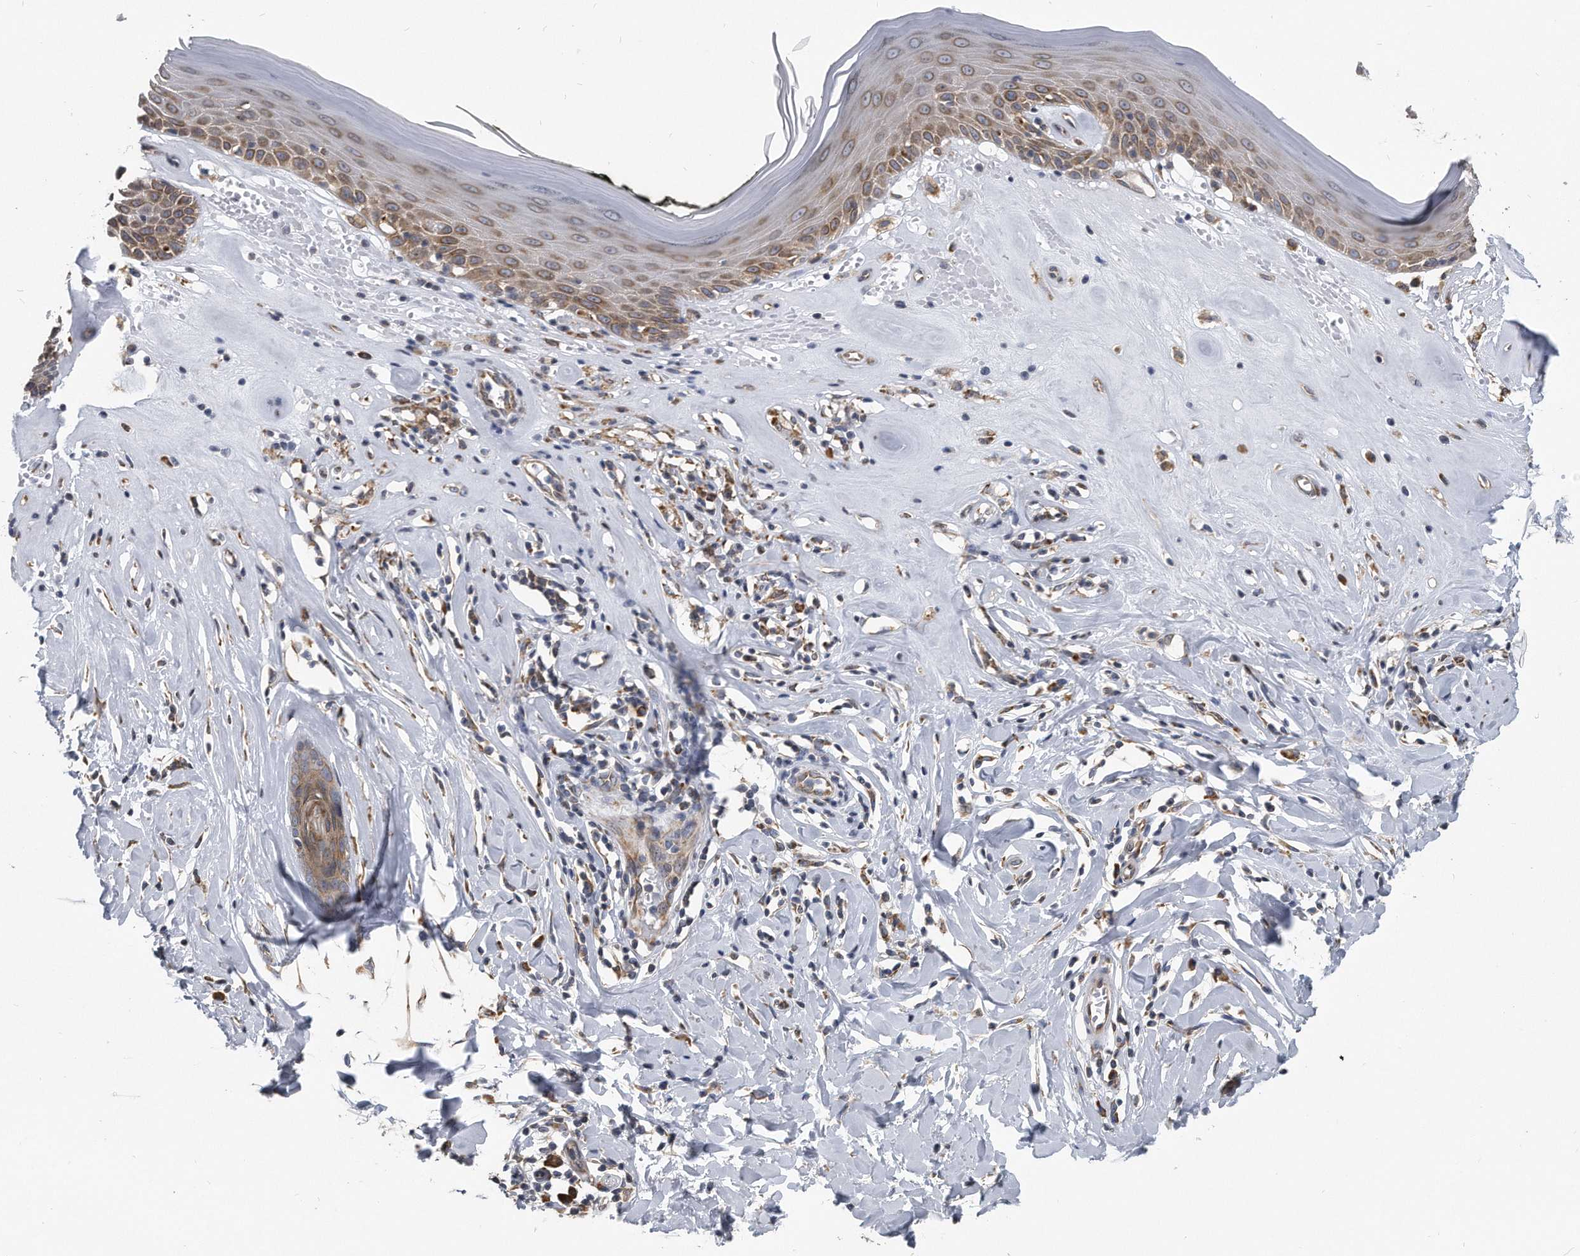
{"staining": {"intensity": "moderate", "quantity": ">75%", "location": "cytoplasmic/membranous"}, "tissue": "skin", "cell_type": "Epidermal cells", "image_type": "normal", "snomed": [{"axis": "morphology", "description": "Normal tissue, NOS"}, {"axis": "morphology", "description": "Inflammation, NOS"}, {"axis": "topography", "description": "Vulva"}], "caption": "An immunohistochemistry (IHC) micrograph of benign tissue is shown. Protein staining in brown highlights moderate cytoplasmic/membranous positivity in skin within epidermal cells. Immunohistochemistry (ihc) stains the protein of interest in brown and the nuclei are stained blue.", "gene": "CCDC47", "patient": {"sex": "female", "age": 84}}